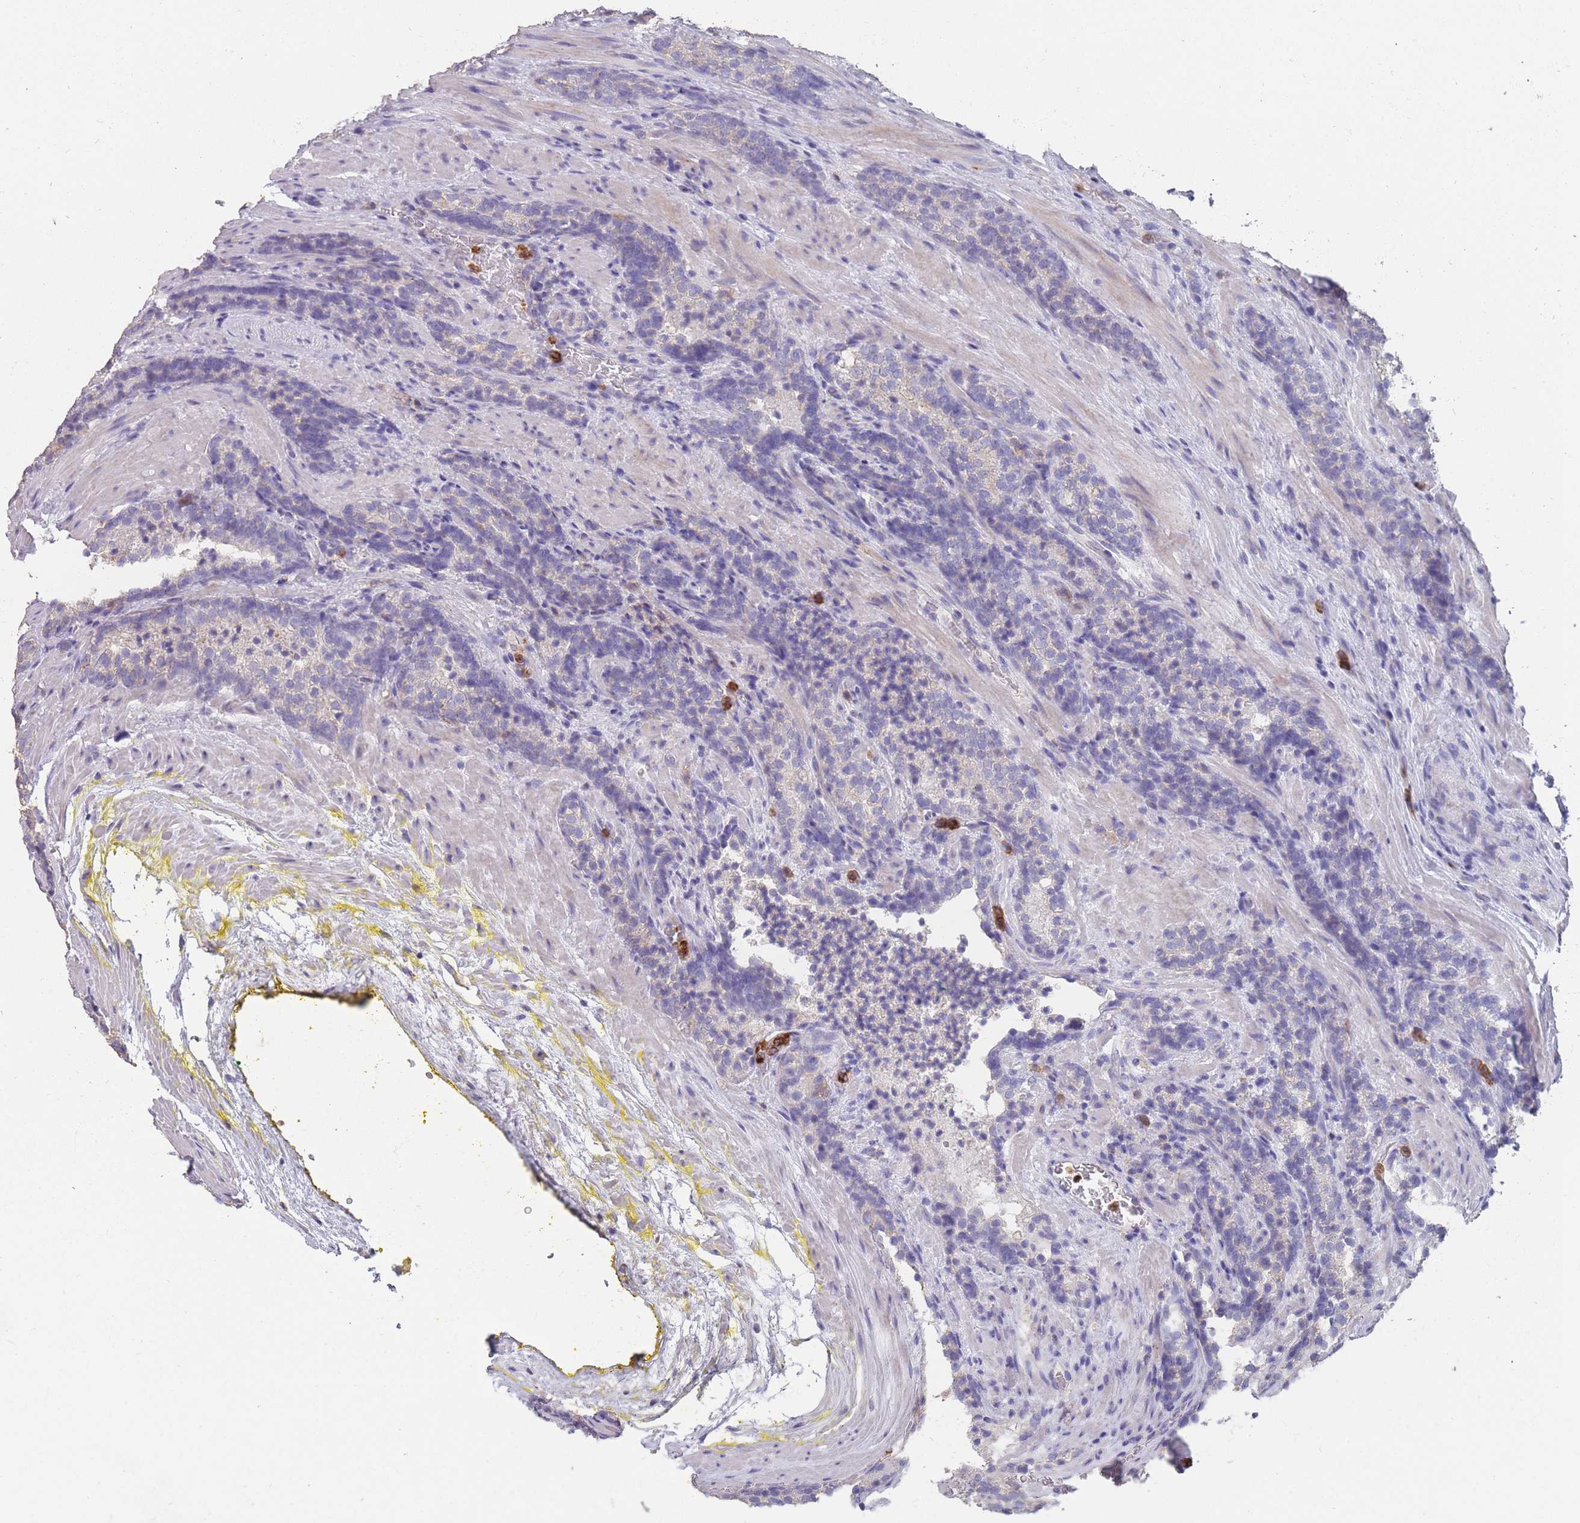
{"staining": {"intensity": "negative", "quantity": "none", "location": "none"}, "tissue": "prostate cancer", "cell_type": "Tumor cells", "image_type": "cancer", "snomed": [{"axis": "morphology", "description": "Adenocarcinoma, Low grade"}, {"axis": "topography", "description": "Prostate"}], "caption": "A photomicrograph of human prostate cancer (low-grade adenocarcinoma) is negative for staining in tumor cells. Nuclei are stained in blue.", "gene": "CLEC12A", "patient": {"sex": "male", "age": 58}}